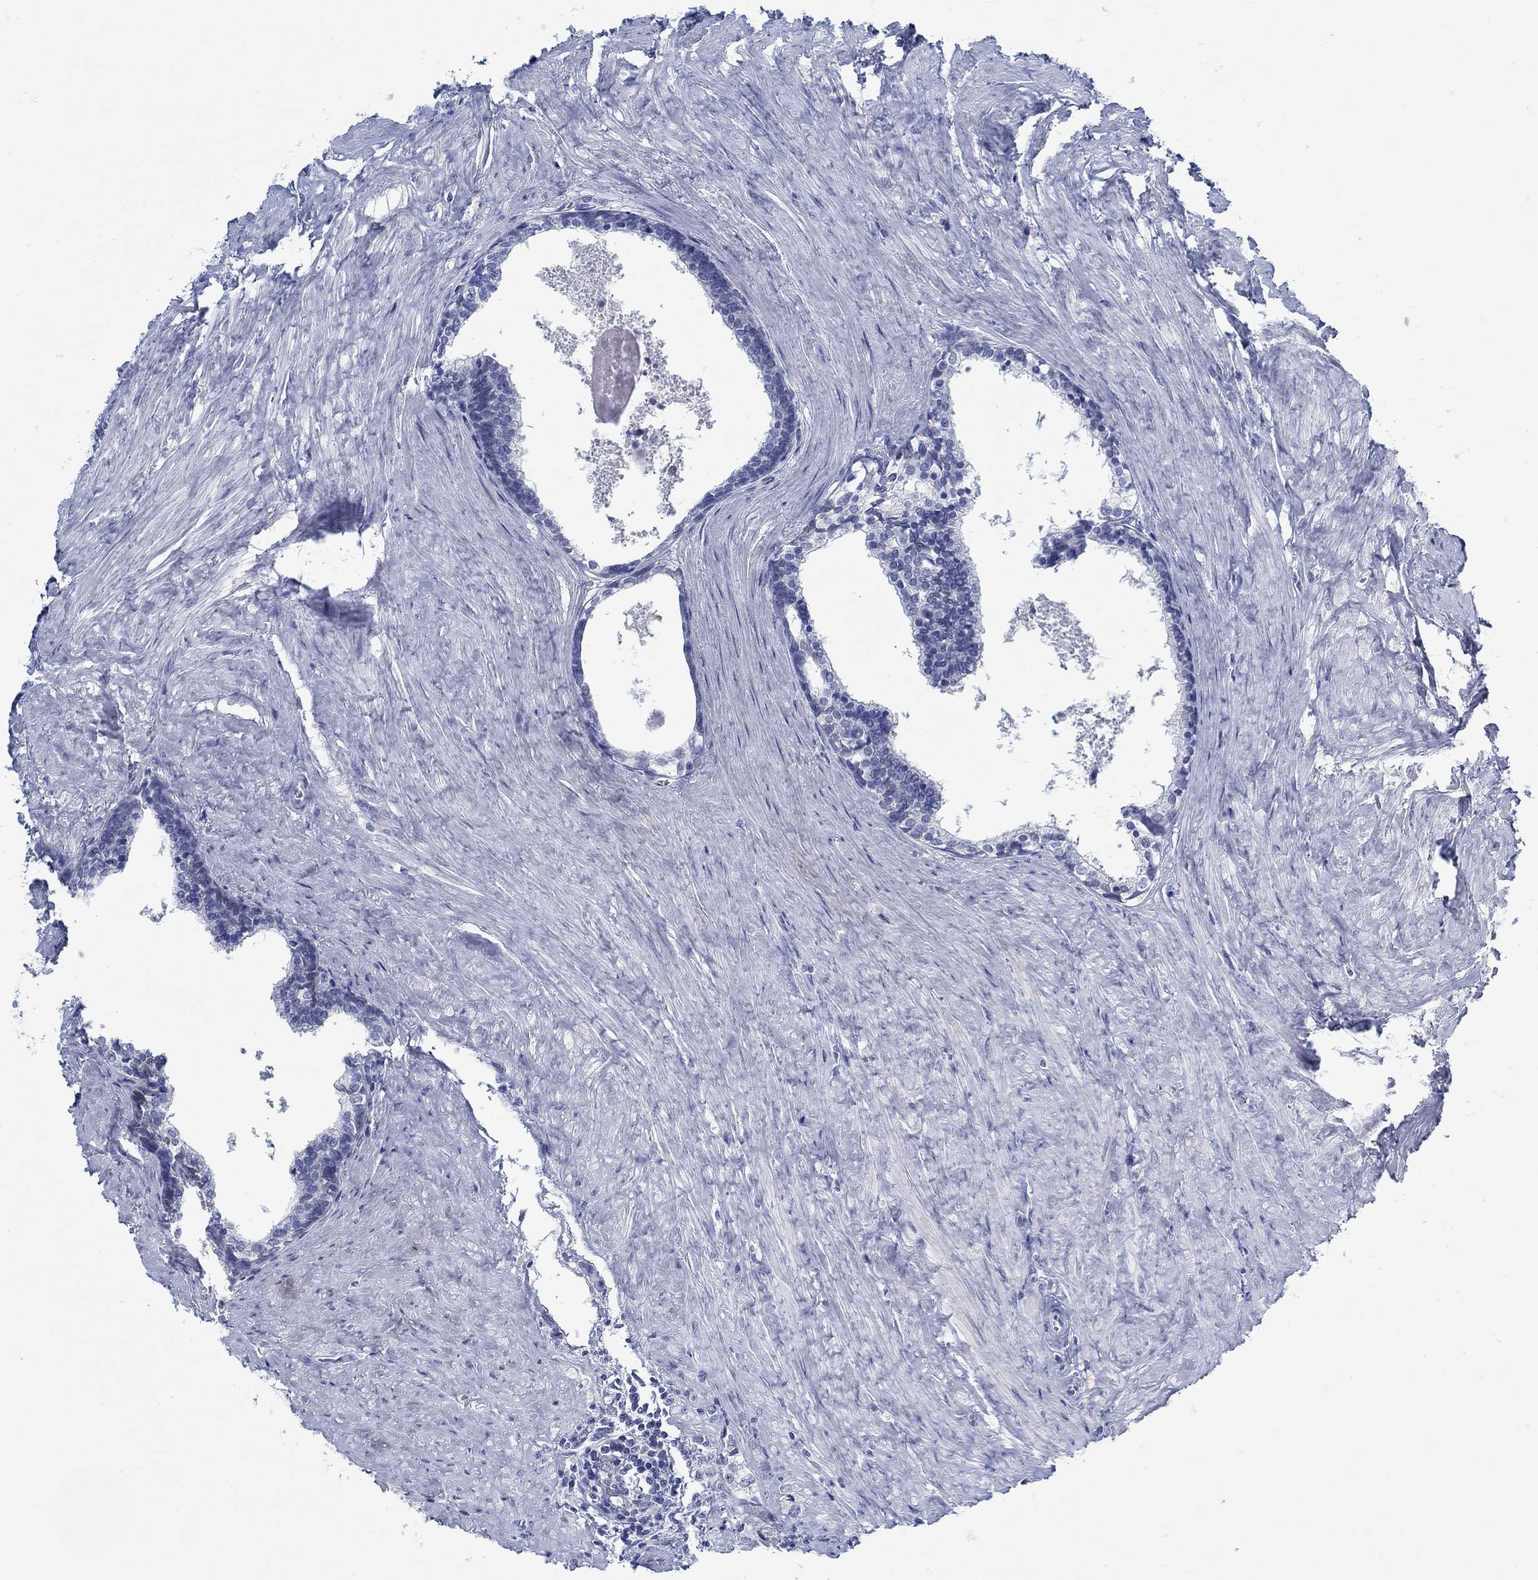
{"staining": {"intensity": "negative", "quantity": "none", "location": "none"}, "tissue": "prostate cancer", "cell_type": "Tumor cells", "image_type": "cancer", "snomed": [{"axis": "morphology", "description": "Adenocarcinoma, NOS"}, {"axis": "topography", "description": "Prostate and seminal vesicle, NOS"}], "caption": "Tumor cells show no significant protein positivity in prostate cancer (adenocarcinoma). (Stains: DAB (3,3'-diaminobenzidine) IHC with hematoxylin counter stain, Microscopy: brightfield microscopy at high magnification).", "gene": "TEKT4", "patient": {"sex": "male", "age": 63}}